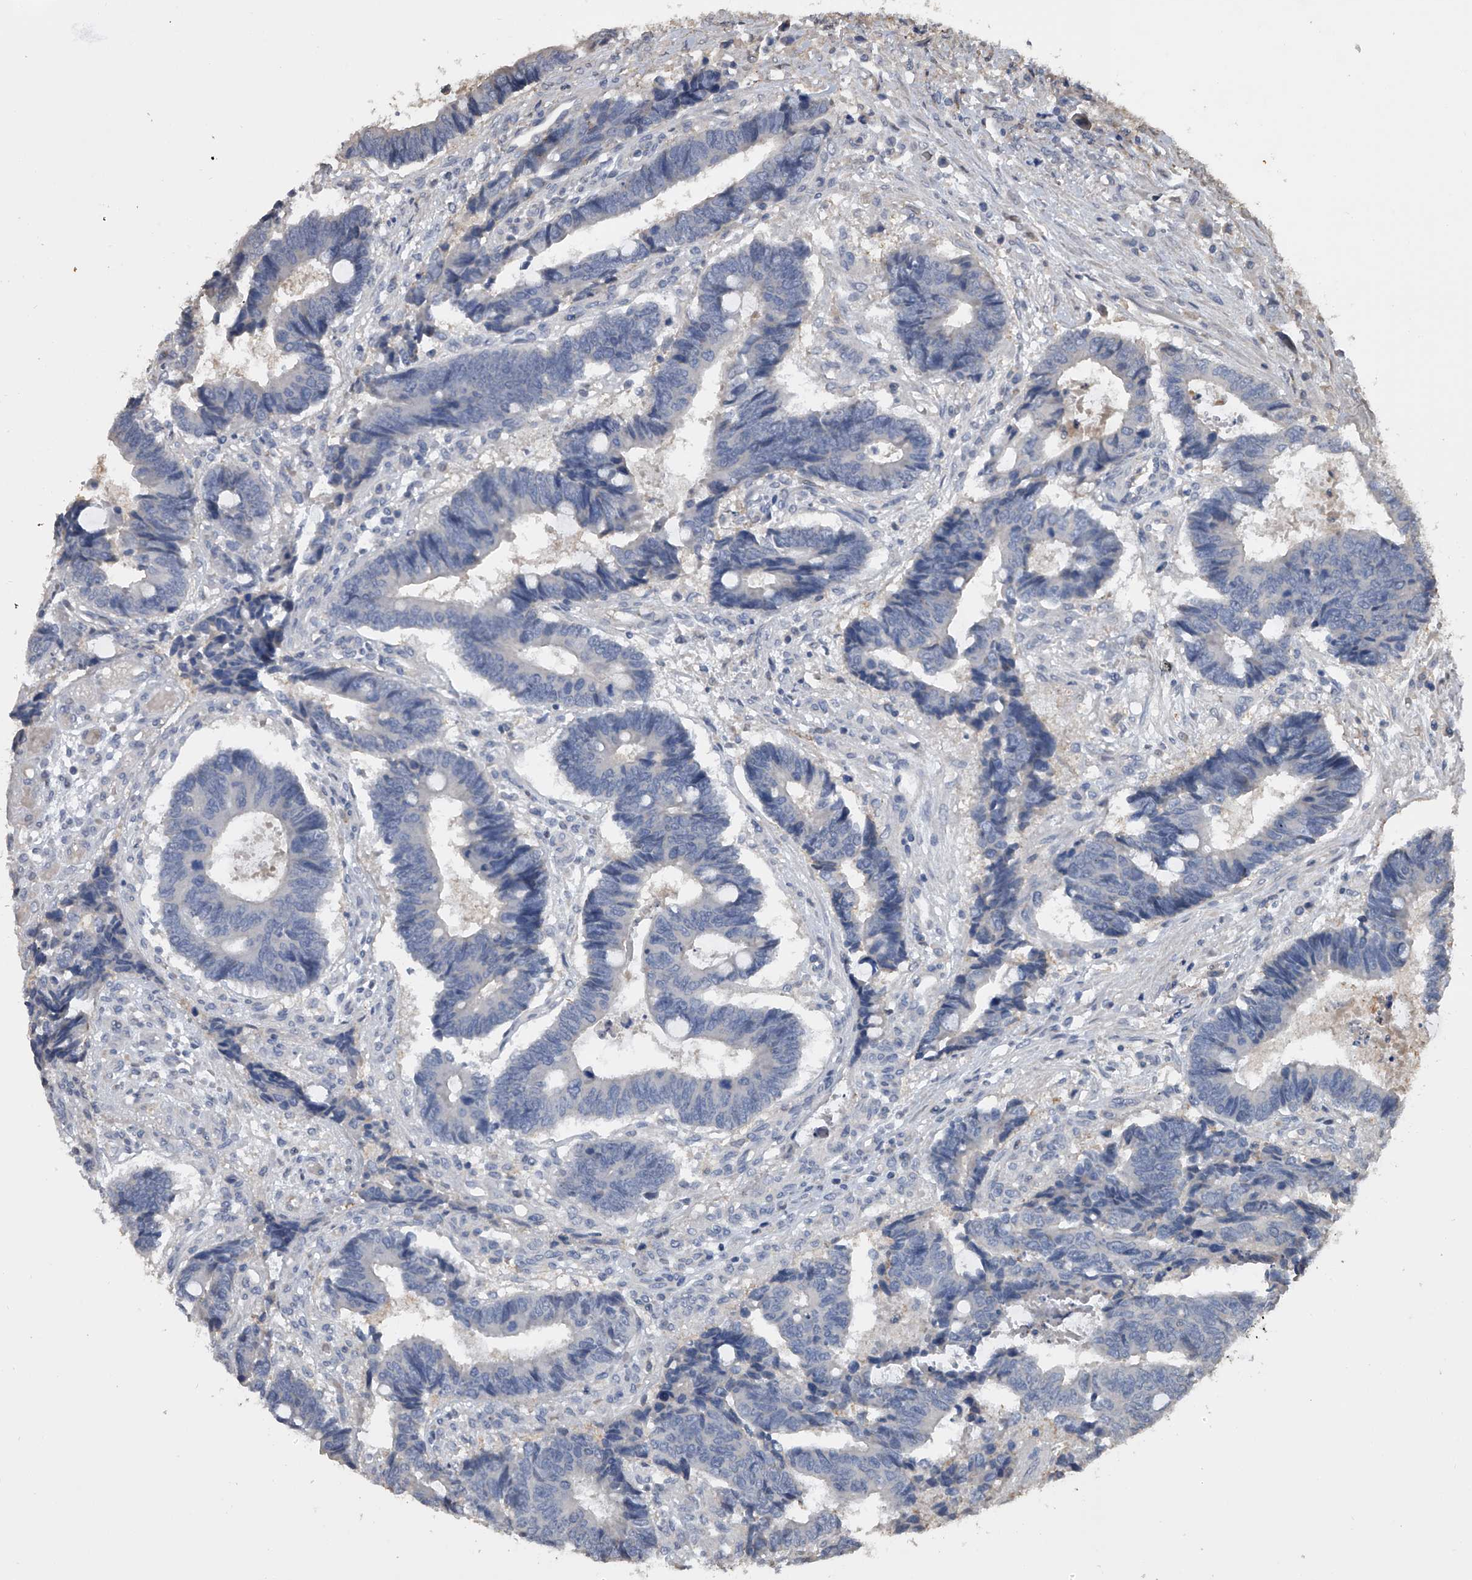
{"staining": {"intensity": "negative", "quantity": "none", "location": "none"}, "tissue": "colorectal cancer", "cell_type": "Tumor cells", "image_type": "cancer", "snomed": [{"axis": "morphology", "description": "Adenocarcinoma, NOS"}, {"axis": "topography", "description": "Rectum"}], "caption": "Colorectal cancer (adenocarcinoma) was stained to show a protein in brown. There is no significant positivity in tumor cells. (Immunohistochemistry, brightfield microscopy, high magnification).", "gene": "DOCK9", "patient": {"sex": "male", "age": 84}}